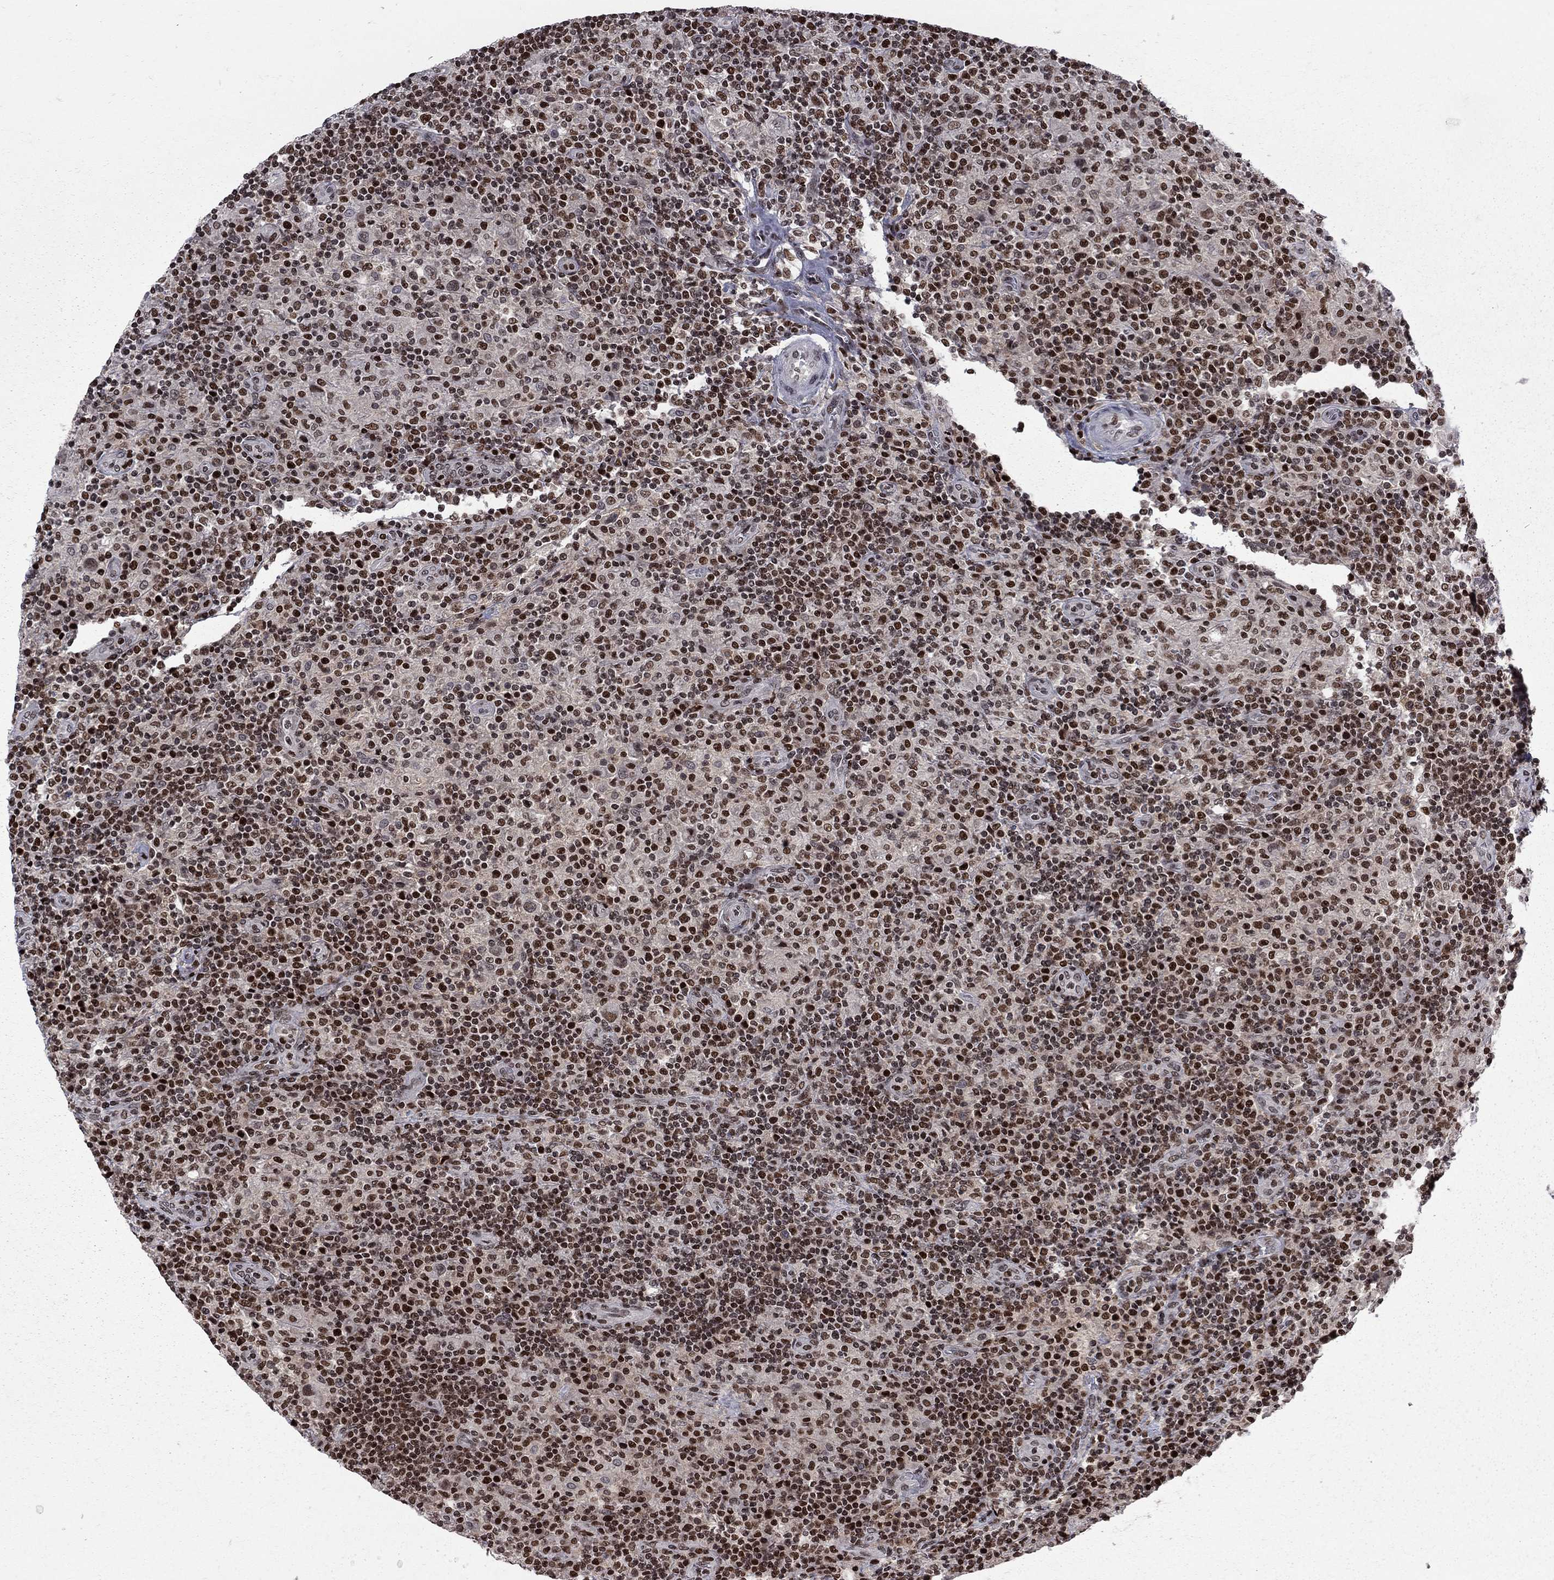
{"staining": {"intensity": "strong", "quantity": ">75%", "location": "nuclear"}, "tissue": "lymphoma", "cell_type": "Tumor cells", "image_type": "cancer", "snomed": [{"axis": "morphology", "description": "Hodgkin's disease, NOS"}, {"axis": "topography", "description": "Lymph node"}], "caption": "Immunohistochemistry (IHC) staining of Hodgkin's disease, which exhibits high levels of strong nuclear staining in approximately >75% of tumor cells indicating strong nuclear protein expression. The staining was performed using DAB (3,3'-diaminobenzidine) (brown) for protein detection and nuclei were counterstained in hematoxylin (blue).", "gene": "RNASEH2C", "patient": {"sex": "male", "age": 70}}